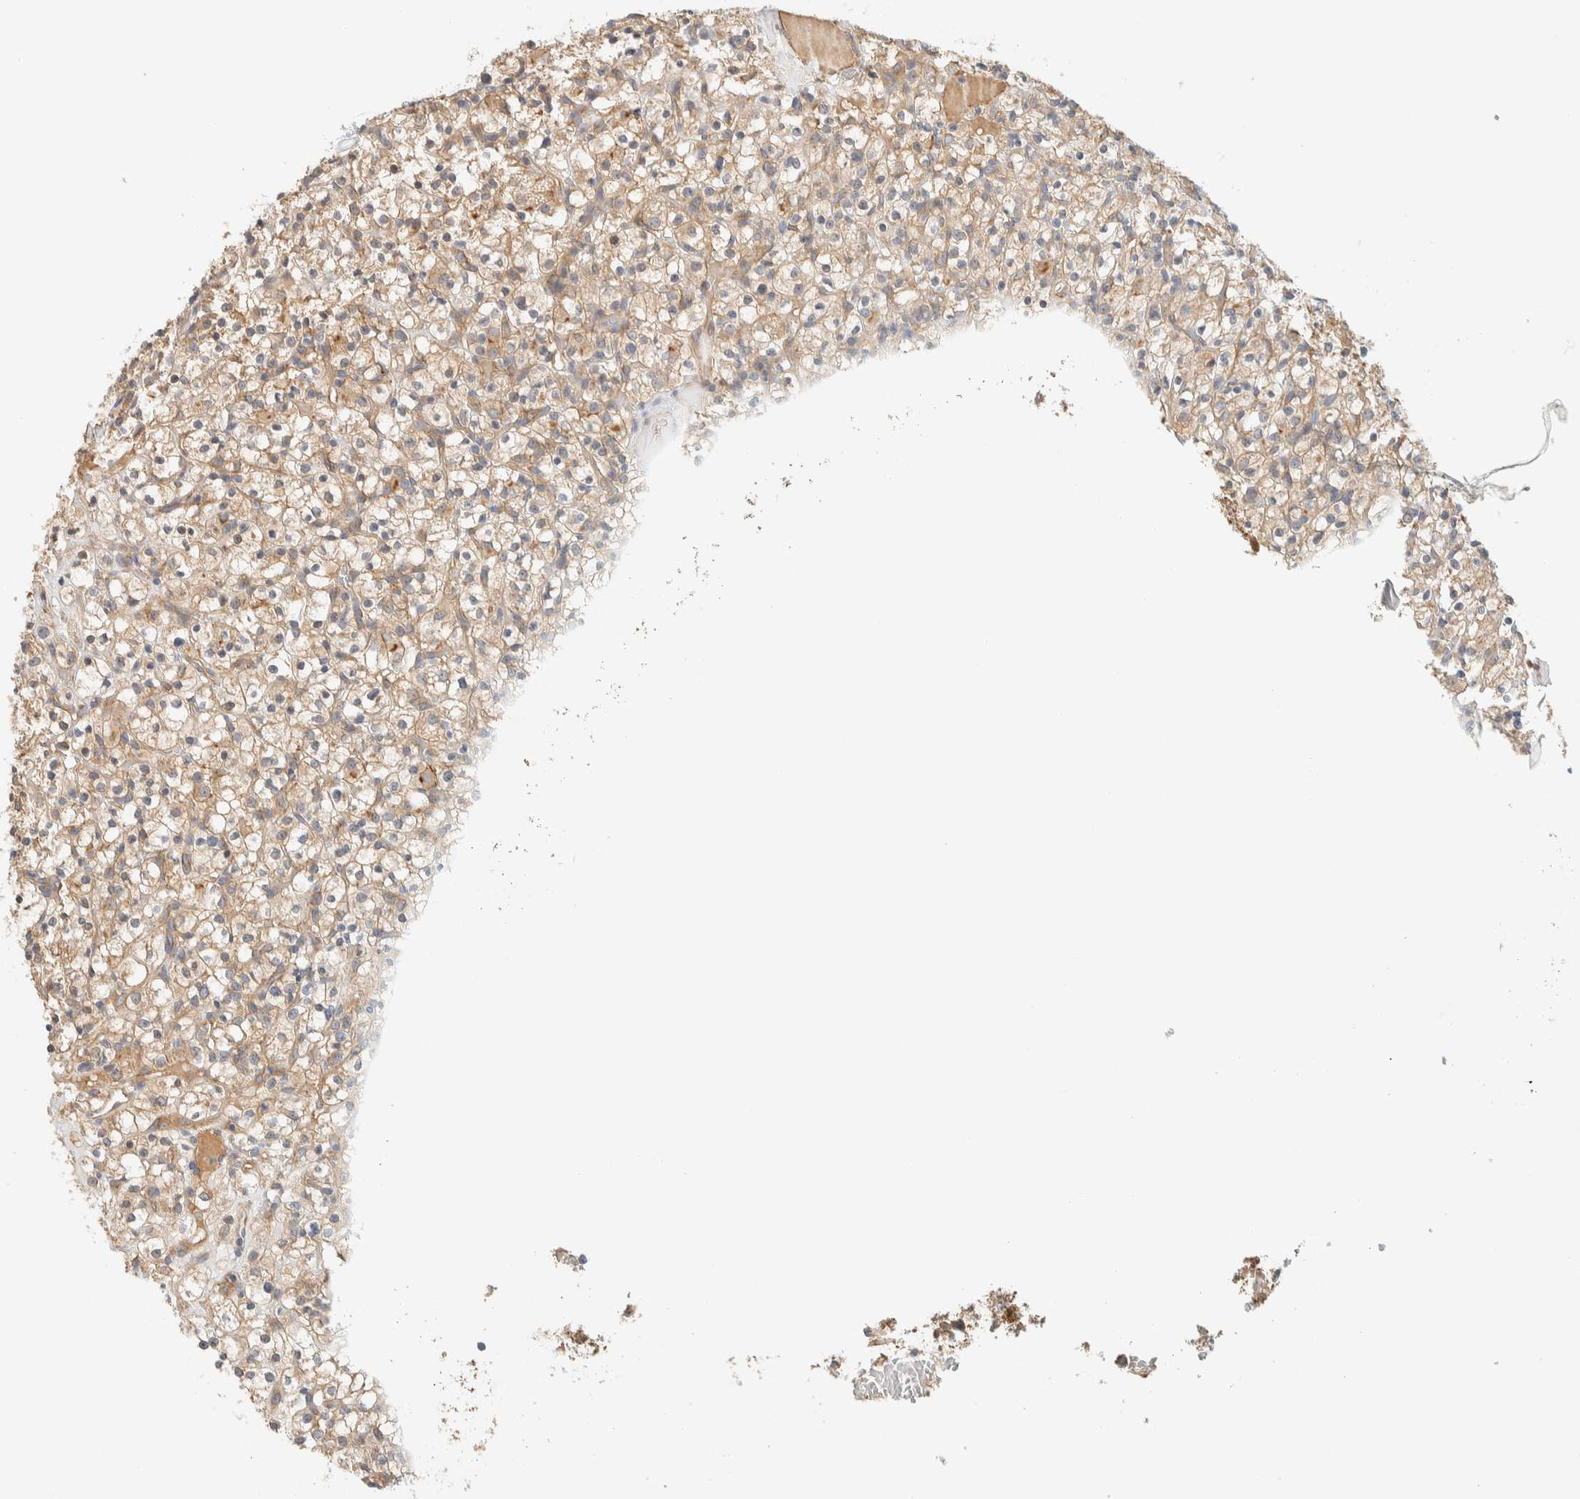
{"staining": {"intensity": "weak", "quantity": ">75%", "location": "cytoplasmic/membranous"}, "tissue": "renal cancer", "cell_type": "Tumor cells", "image_type": "cancer", "snomed": [{"axis": "morphology", "description": "Normal tissue, NOS"}, {"axis": "morphology", "description": "Adenocarcinoma, NOS"}, {"axis": "topography", "description": "Kidney"}], "caption": "DAB (3,3'-diaminobenzidine) immunohistochemical staining of human adenocarcinoma (renal) demonstrates weak cytoplasmic/membranous protein staining in approximately >75% of tumor cells.", "gene": "LIMA1", "patient": {"sex": "female", "age": 72}}